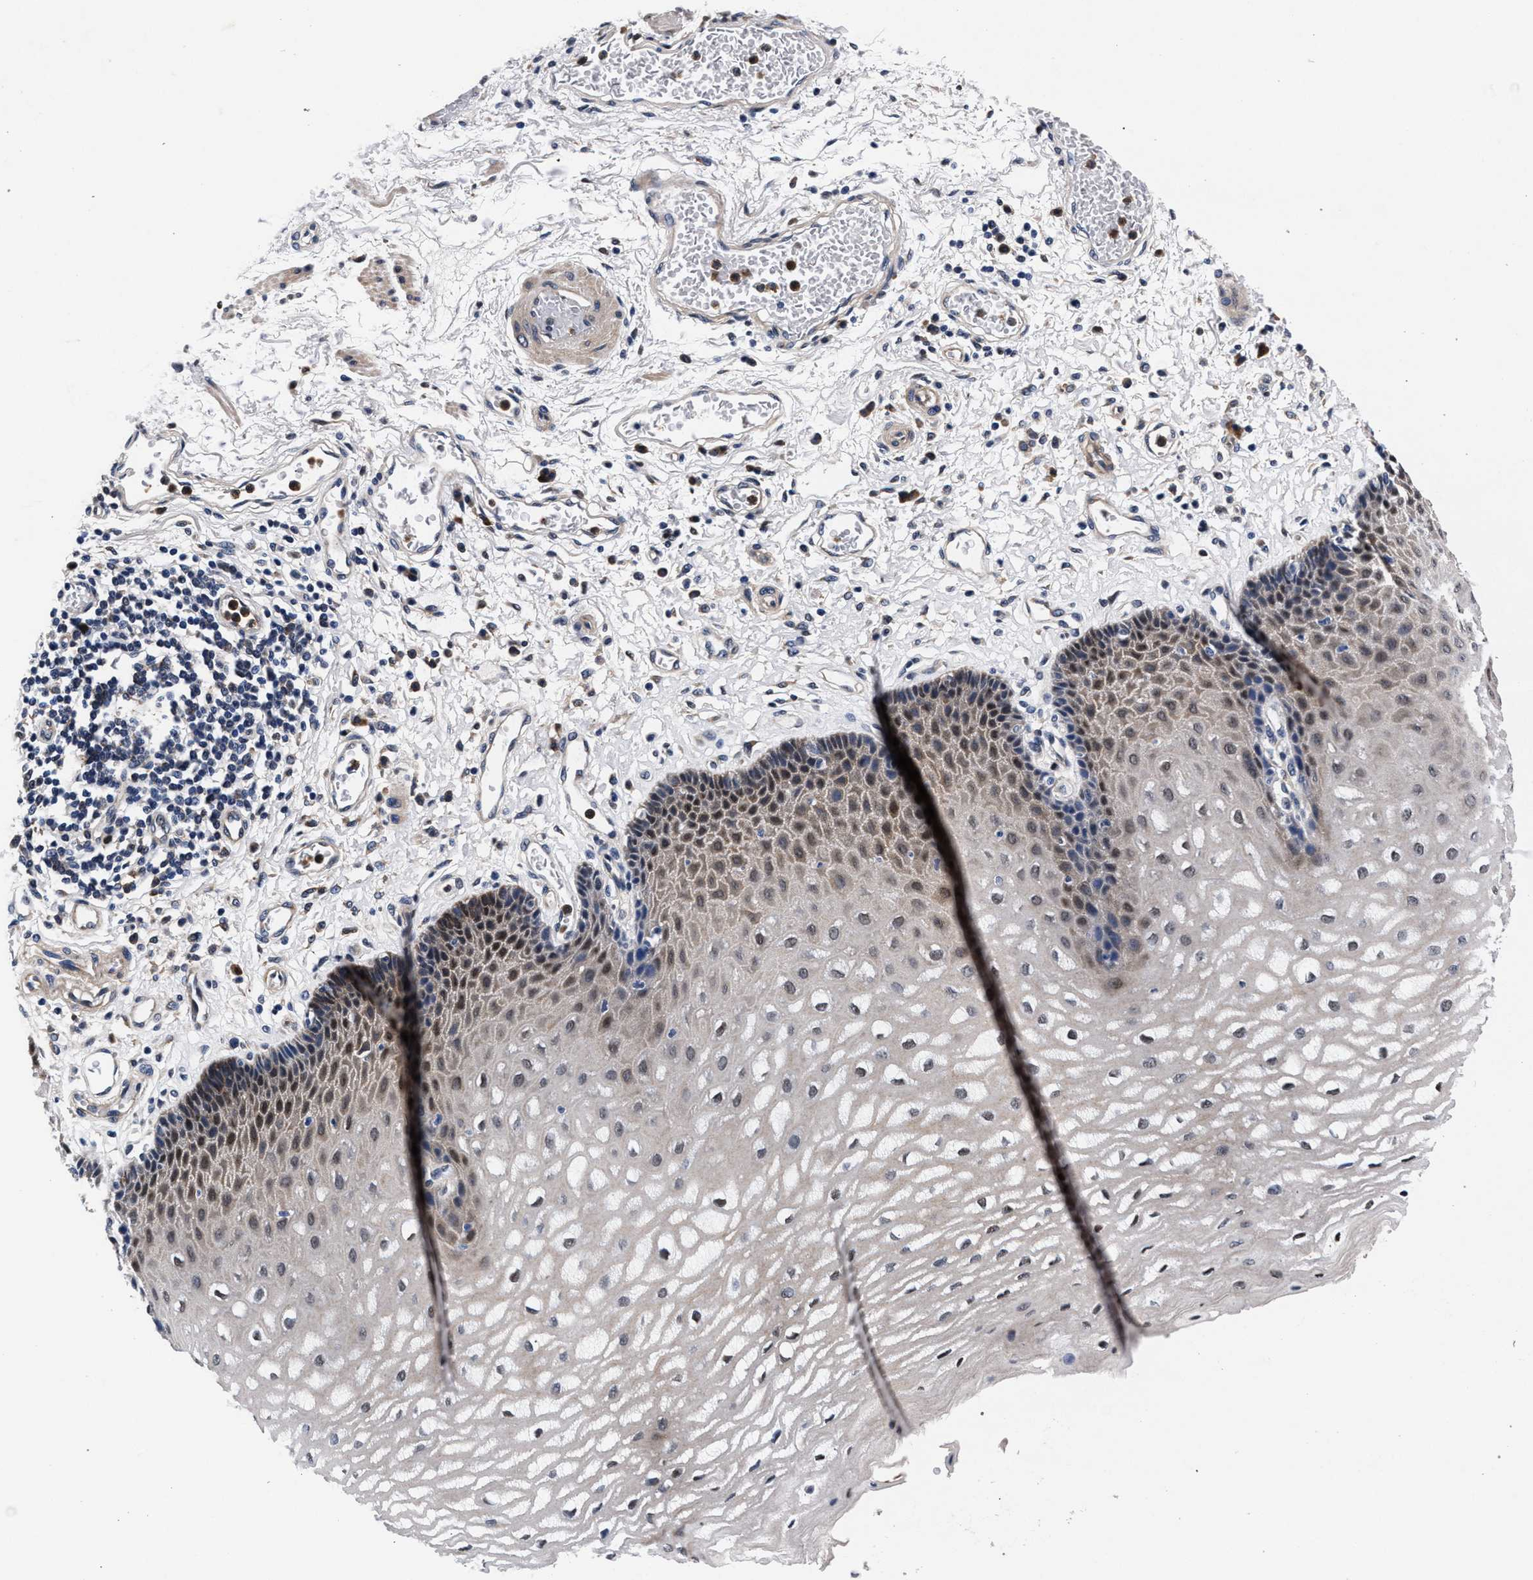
{"staining": {"intensity": "moderate", "quantity": "25%-75%", "location": "cytoplasmic/membranous"}, "tissue": "esophagus", "cell_type": "Squamous epithelial cells", "image_type": "normal", "snomed": [{"axis": "morphology", "description": "Normal tissue, NOS"}, {"axis": "topography", "description": "Esophagus"}], "caption": "Squamous epithelial cells demonstrate medium levels of moderate cytoplasmic/membranous positivity in approximately 25%-75% of cells in unremarkable human esophagus.", "gene": "ZNF462", "patient": {"sex": "male", "age": 54}}